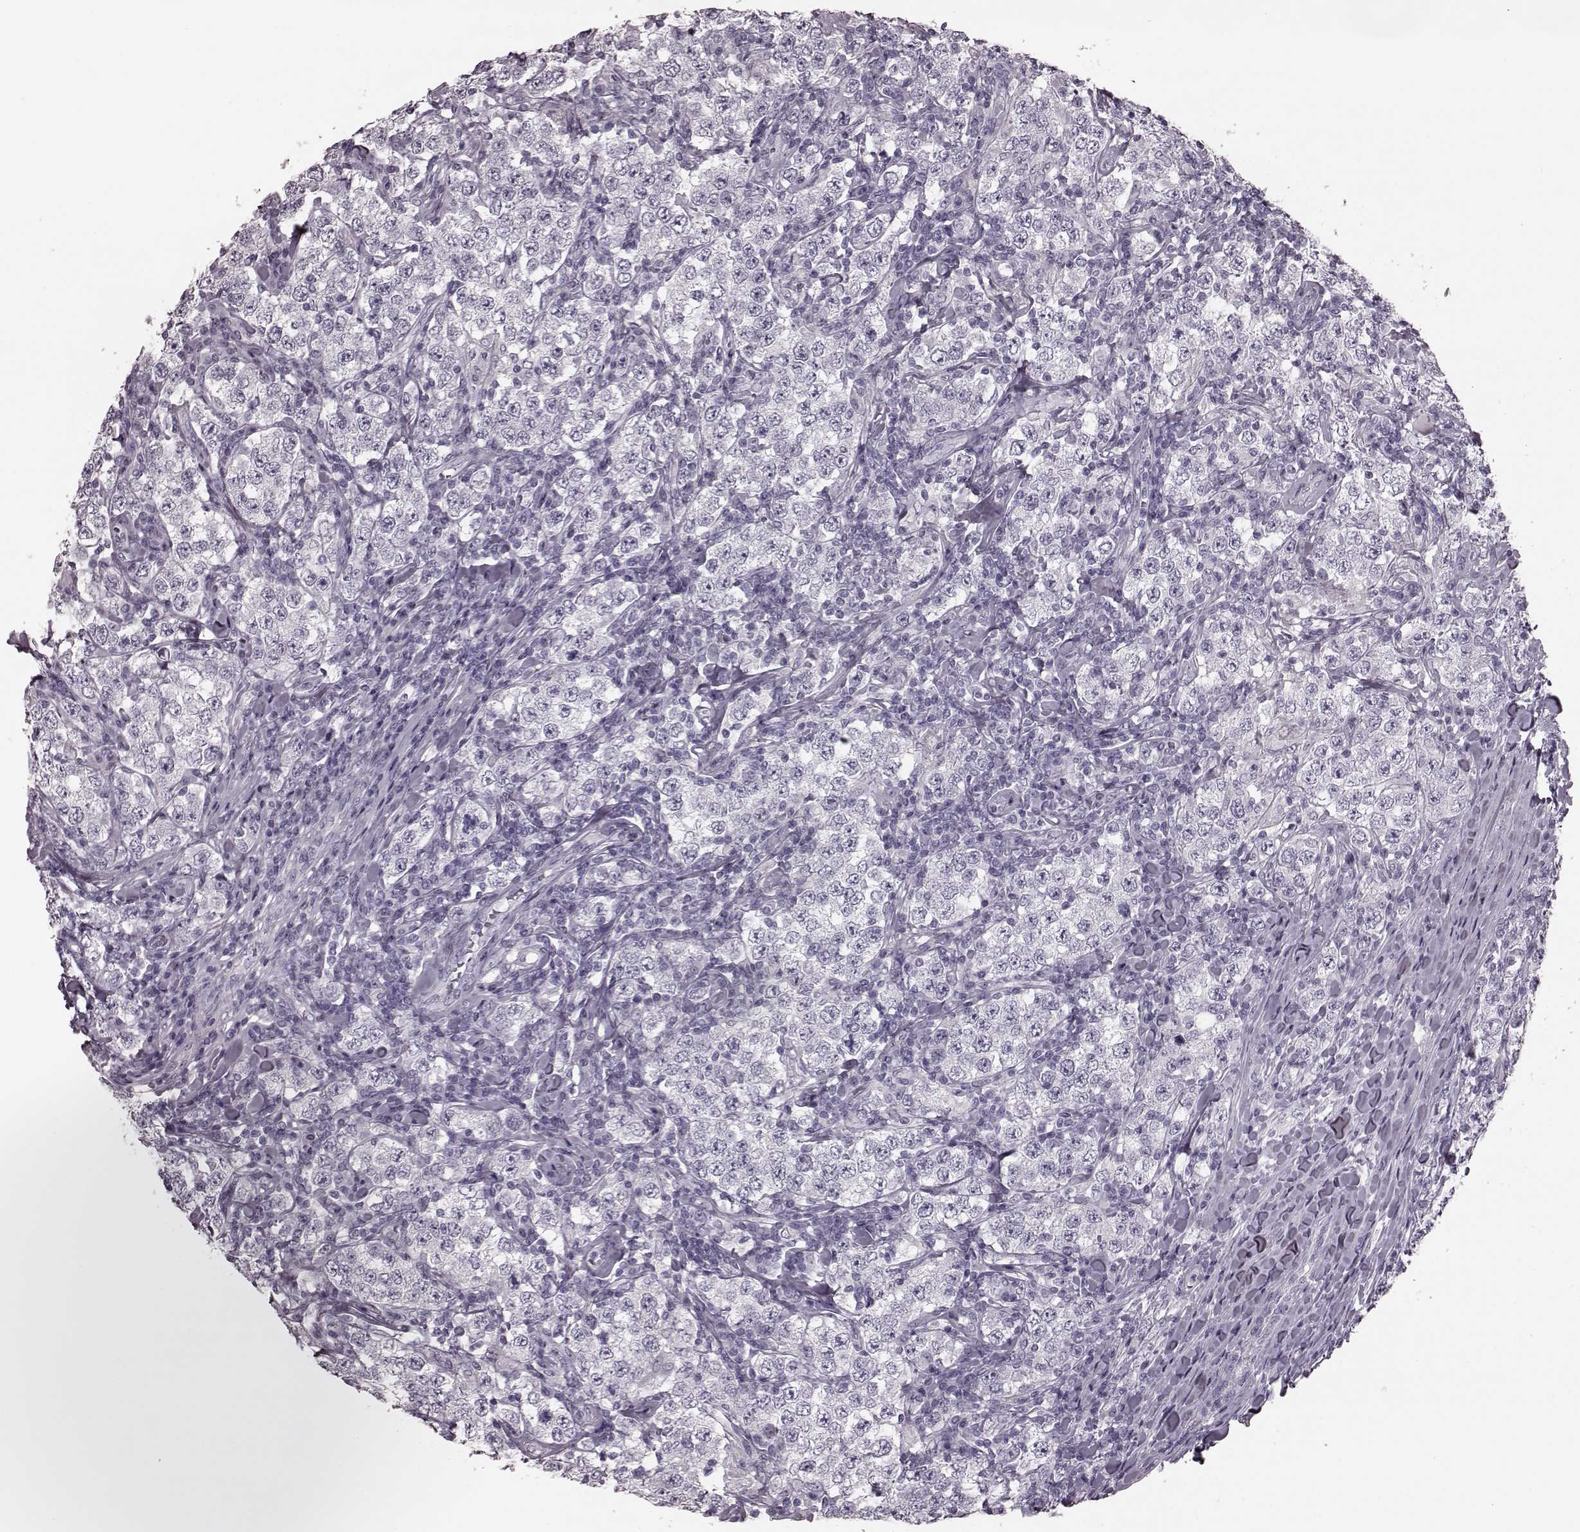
{"staining": {"intensity": "negative", "quantity": "none", "location": "none"}, "tissue": "testis cancer", "cell_type": "Tumor cells", "image_type": "cancer", "snomed": [{"axis": "morphology", "description": "Seminoma, NOS"}, {"axis": "morphology", "description": "Carcinoma, Embryonal, NOS"}, {"axis": "topography", "description": "Testis"}], "caption": "Tumor cells are negative for brown protein staining in testis cancer.", "gene": "TRPM1", "patient": {"sex": "male", "age": 41}}